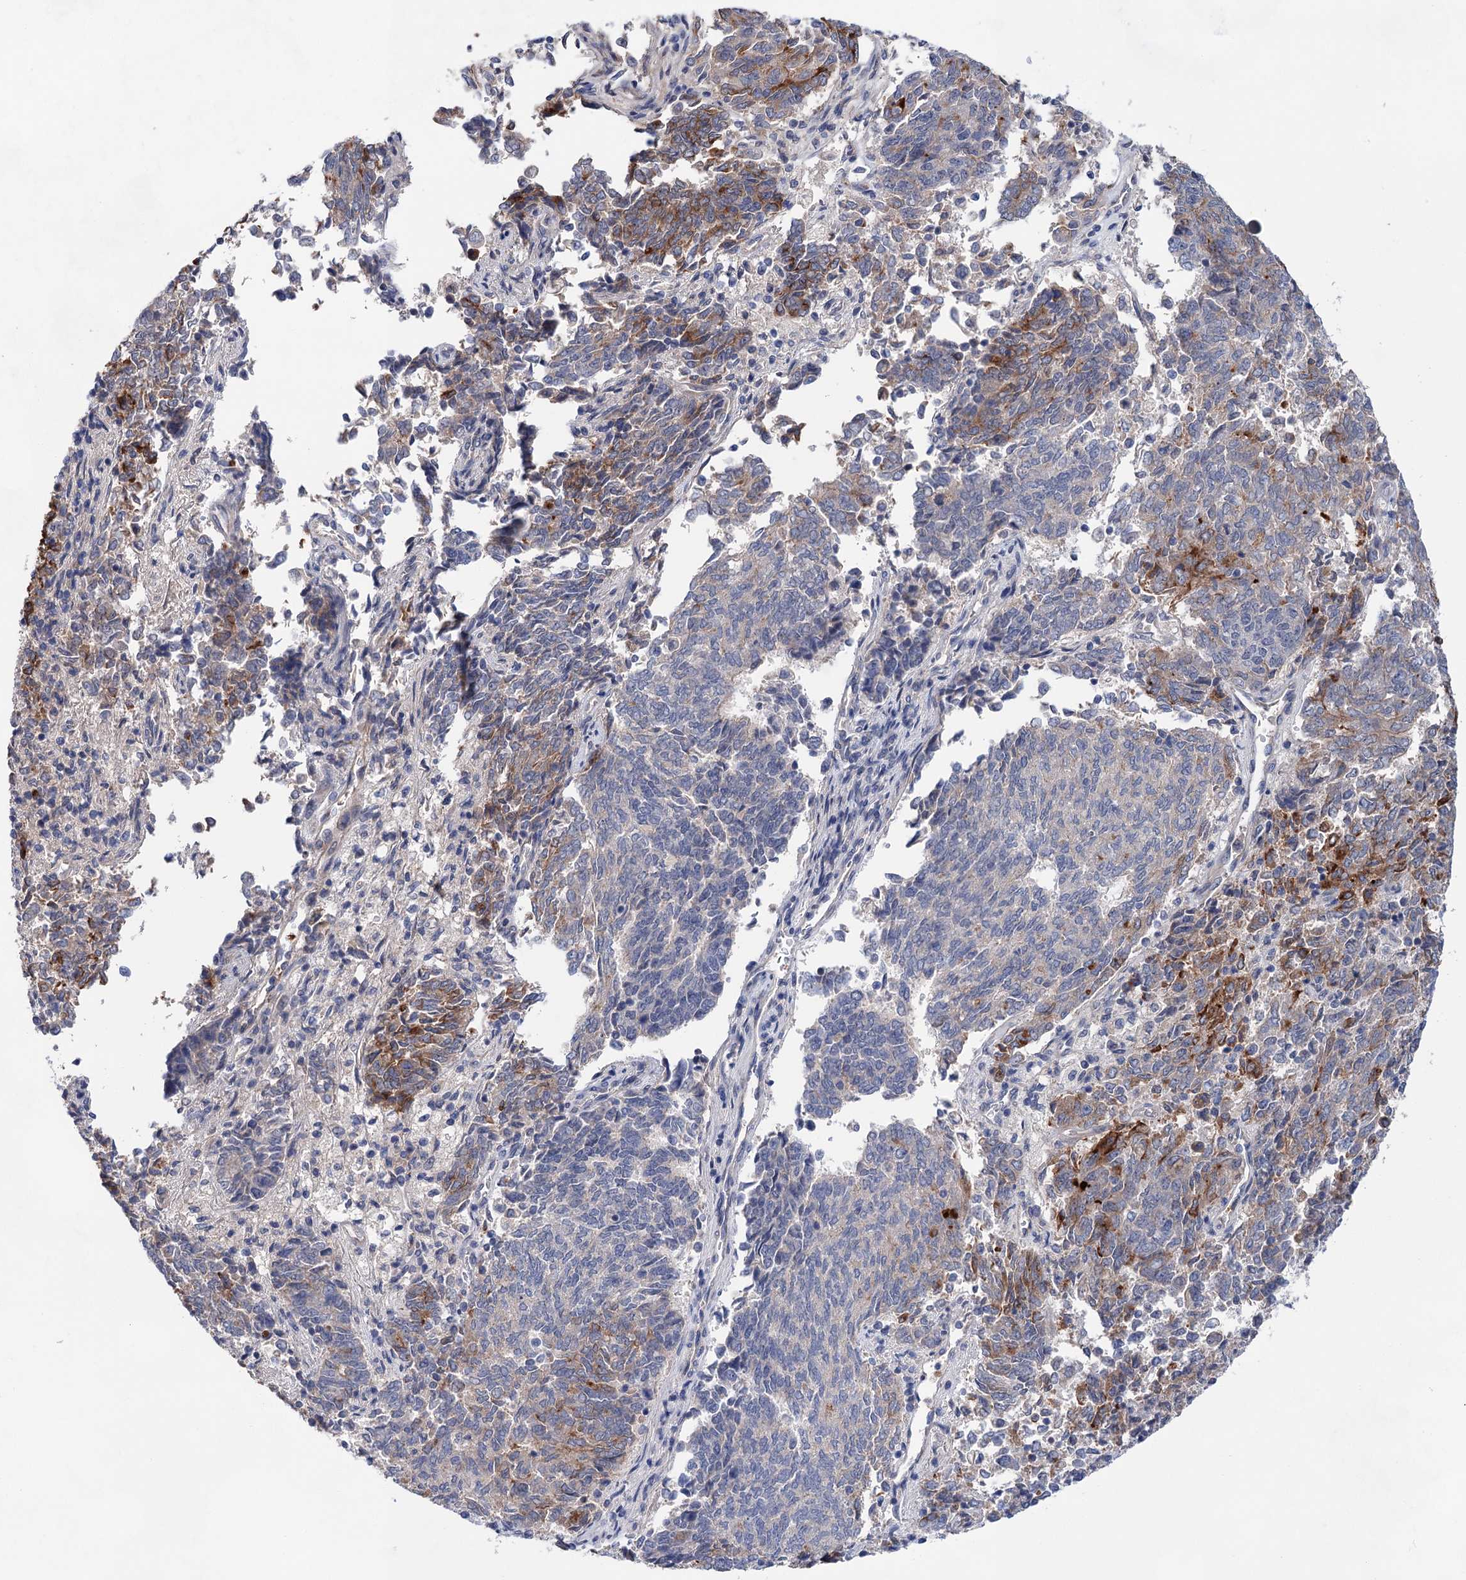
{"staining": {"intensity": "moderate", "quantity": "<25%", "location": "cytoplasmic/membranous"}, "tissue": "endometrial cancer", "cell_type": "Tumor cells", "image_type": "cancer", "snomed": [{"axis": "morphology", "description": "Adenocarcinoma, NOS"}, {"axis": "topography", "description": "Endometrium"}], "caption": "High-magnification brightfield microscopy of endometrial cancer (adenocarcinoma) stained with DAB (brown) and counterstained with hematoxylin (blue). tumor cells exhibit moderate cytoplasmic/membranous expression is present in about<25% of cells.", "gene": "MORN3", "patient": {"sex": "female", "age": 80}}